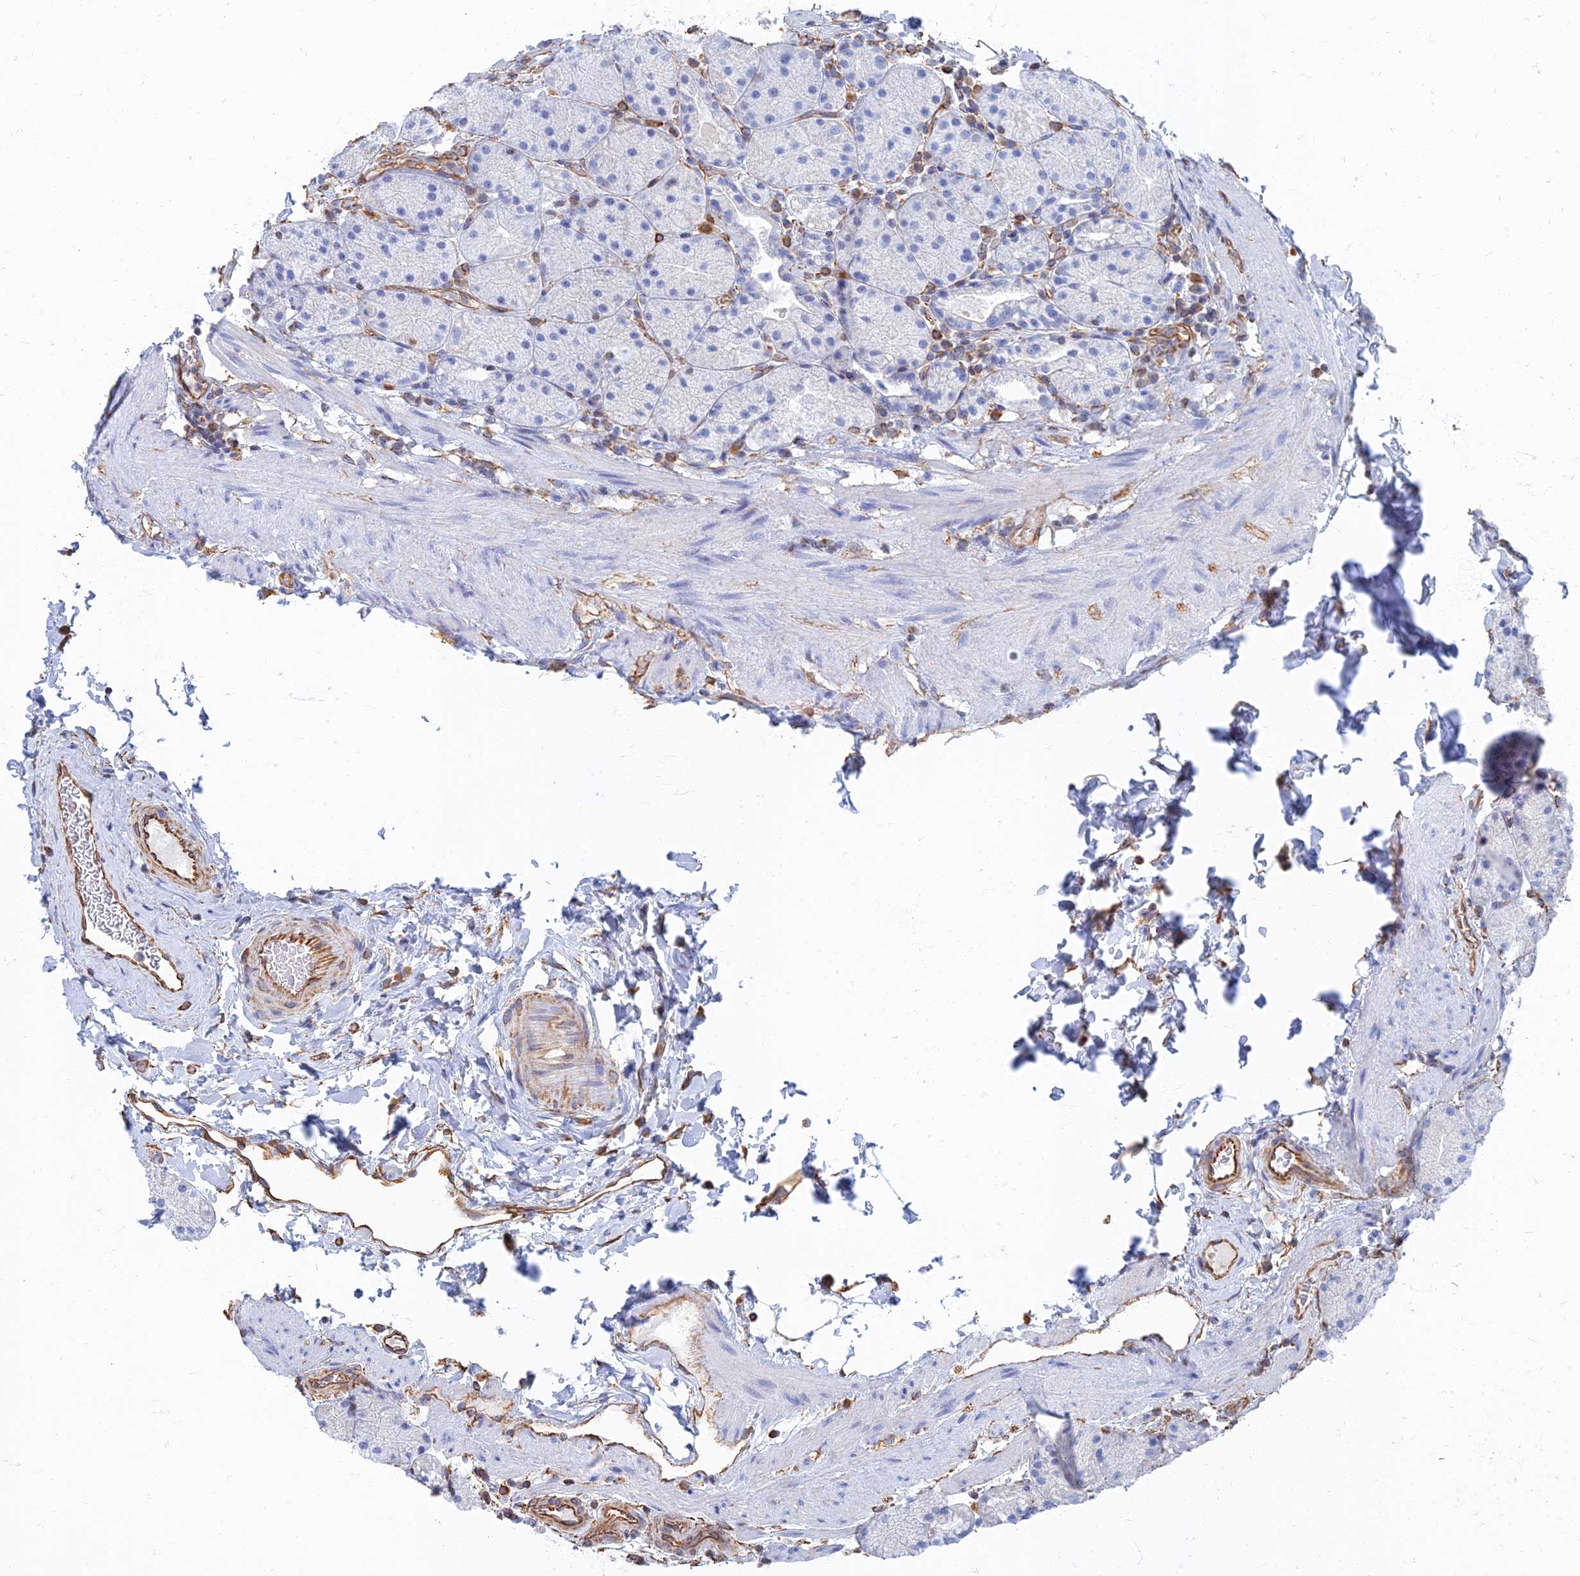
{"staining": {"intensity": "negative", "quantity": "none", "location": "none"}, "tissue": "stomach", "cell_type": "Glandular cells", "image_type": "normal", "snomed": [{"axis": "morphology", "description": "Normal tissue, NOS"}, {"axis": "topography", "description": "Stomach, upper"}, {"axis": "topography", "description": "Stomach, lower"}], "caption": "Stomach was stained to show a protein in brown. There is no significant positivity in glandular cells. (Stains: DAB immunohistochemistry (IHC) with hematoxylin counter stain, Microscopy: brightfield microscopy at high magnification).", "gene": "RMC1", "patient": {"sex": "male", "age": 67}}